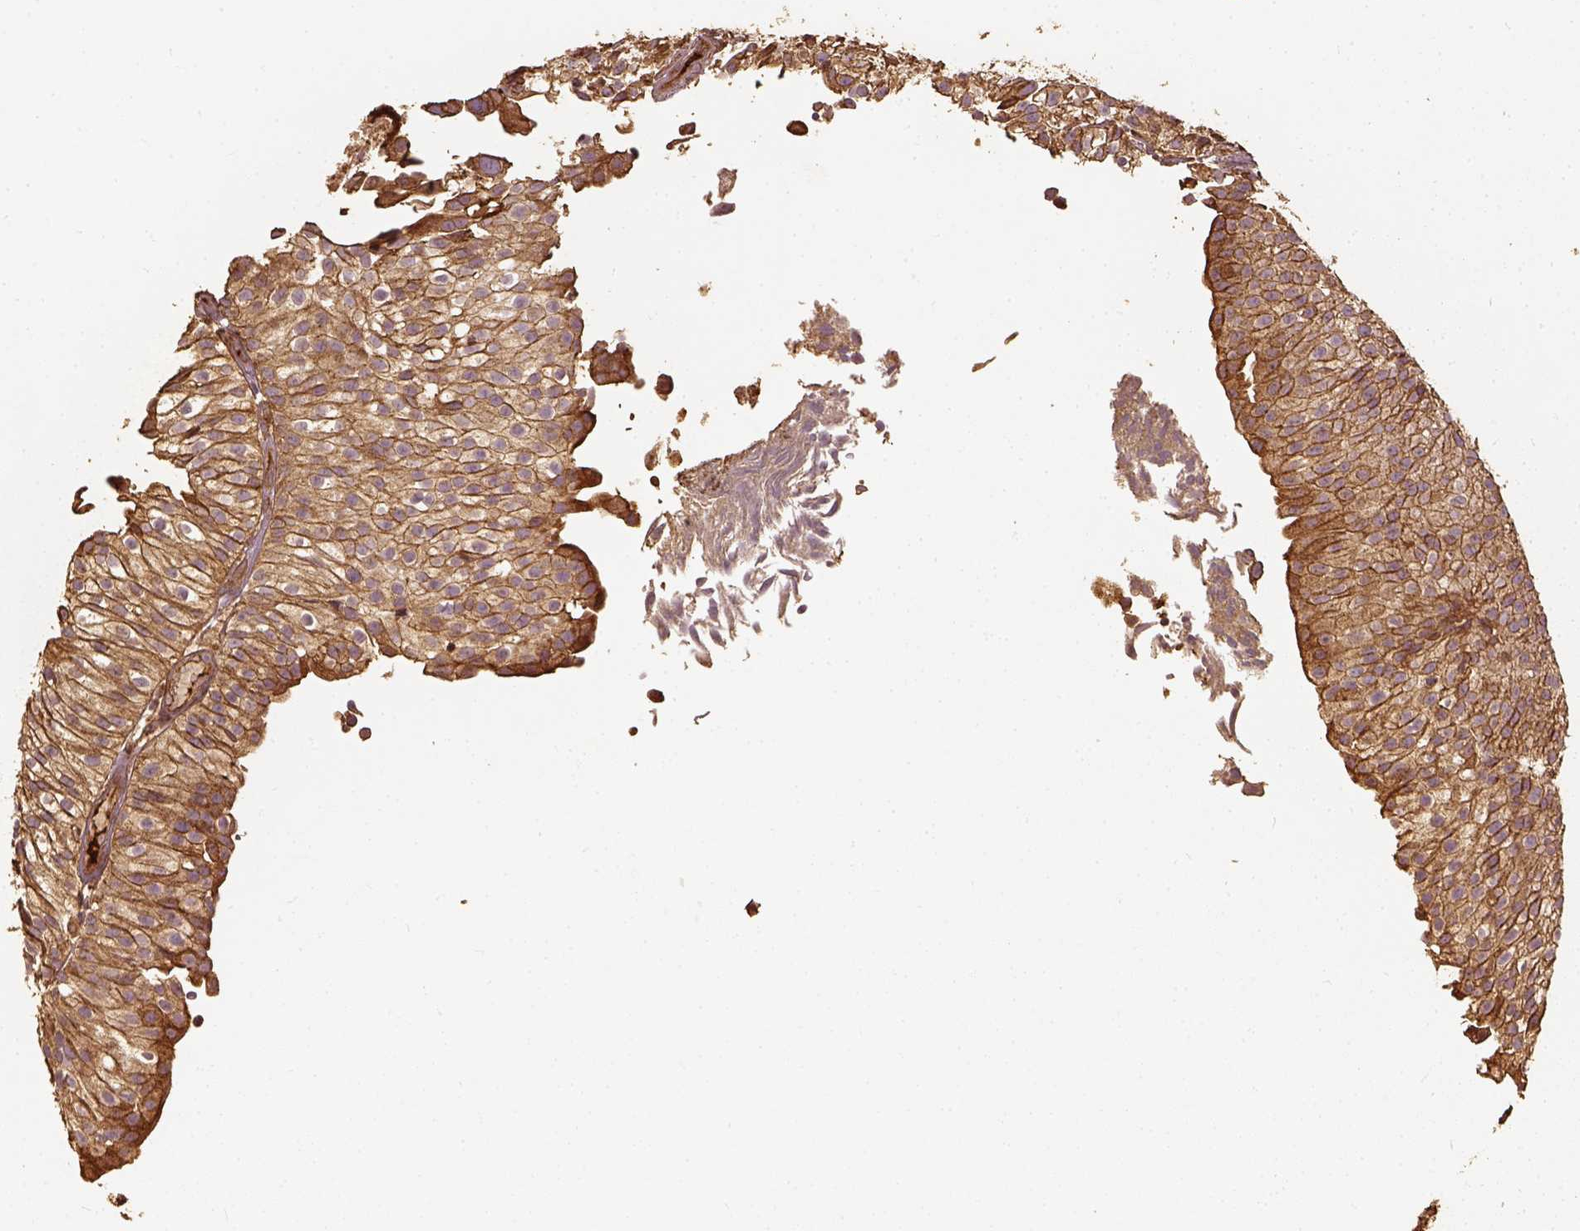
{"staining": {"intensity": "moderate", "quantity": ">75%", "location": "cytoplasmic/membranous"}, "tissue": "urothelial cancer", "cell_type": "Tumor cells", "image_type": "cancer", "snomed": [{"axis": "morphology", "description": "Urothelial carcinoma, Low grade"}, {"axis": "topography", "description": "Urinary bladder"}], "caption": "Moderate cytoplasmic/membranous positivity for a protein is seen in about >75% of tumor cells of urothelial carcinoma (low-grade) using immunohistochemistry (IHC).", "gene": "VEGFA", "patient": {"sex": "male", "age": 70}}